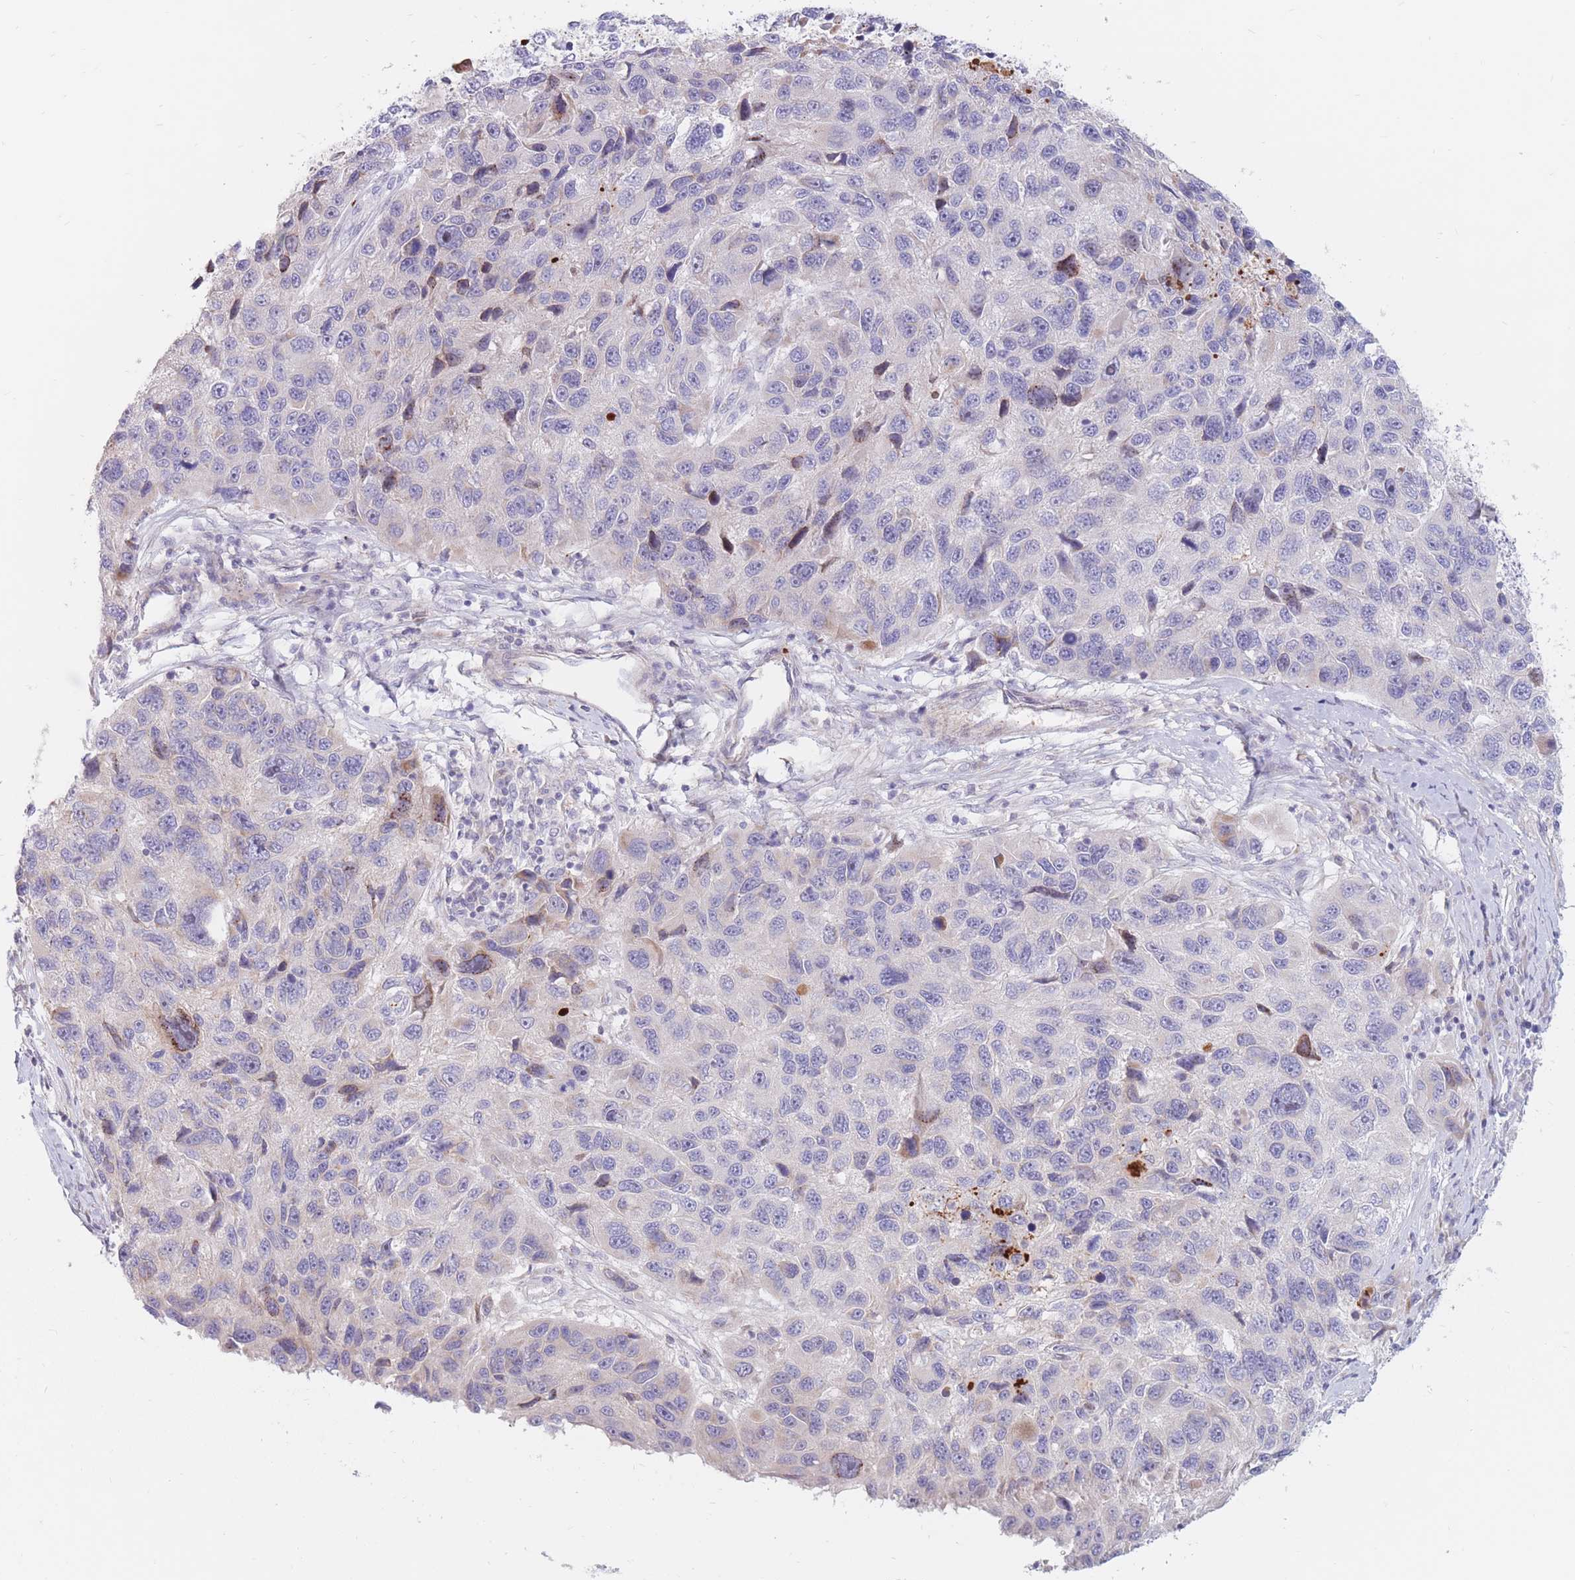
{"staining": {"intensity": "negative", "quantity": "none", "location": "none"}, "tissue": "melanoma", "cell_type": "Tumor cells", "image_type": "cancer", "snomed": [{"axis": "morphology", "description": "Malignant melanoma, NOS"}, {"axis": "topography", "description": "Skin"}], "caption": "This is an immunohistochemistry micrograph of melanoma. There is no expression in tumor cells.", "gene": "PTGDR", "patient": {"sex": "male", "age": 53}}